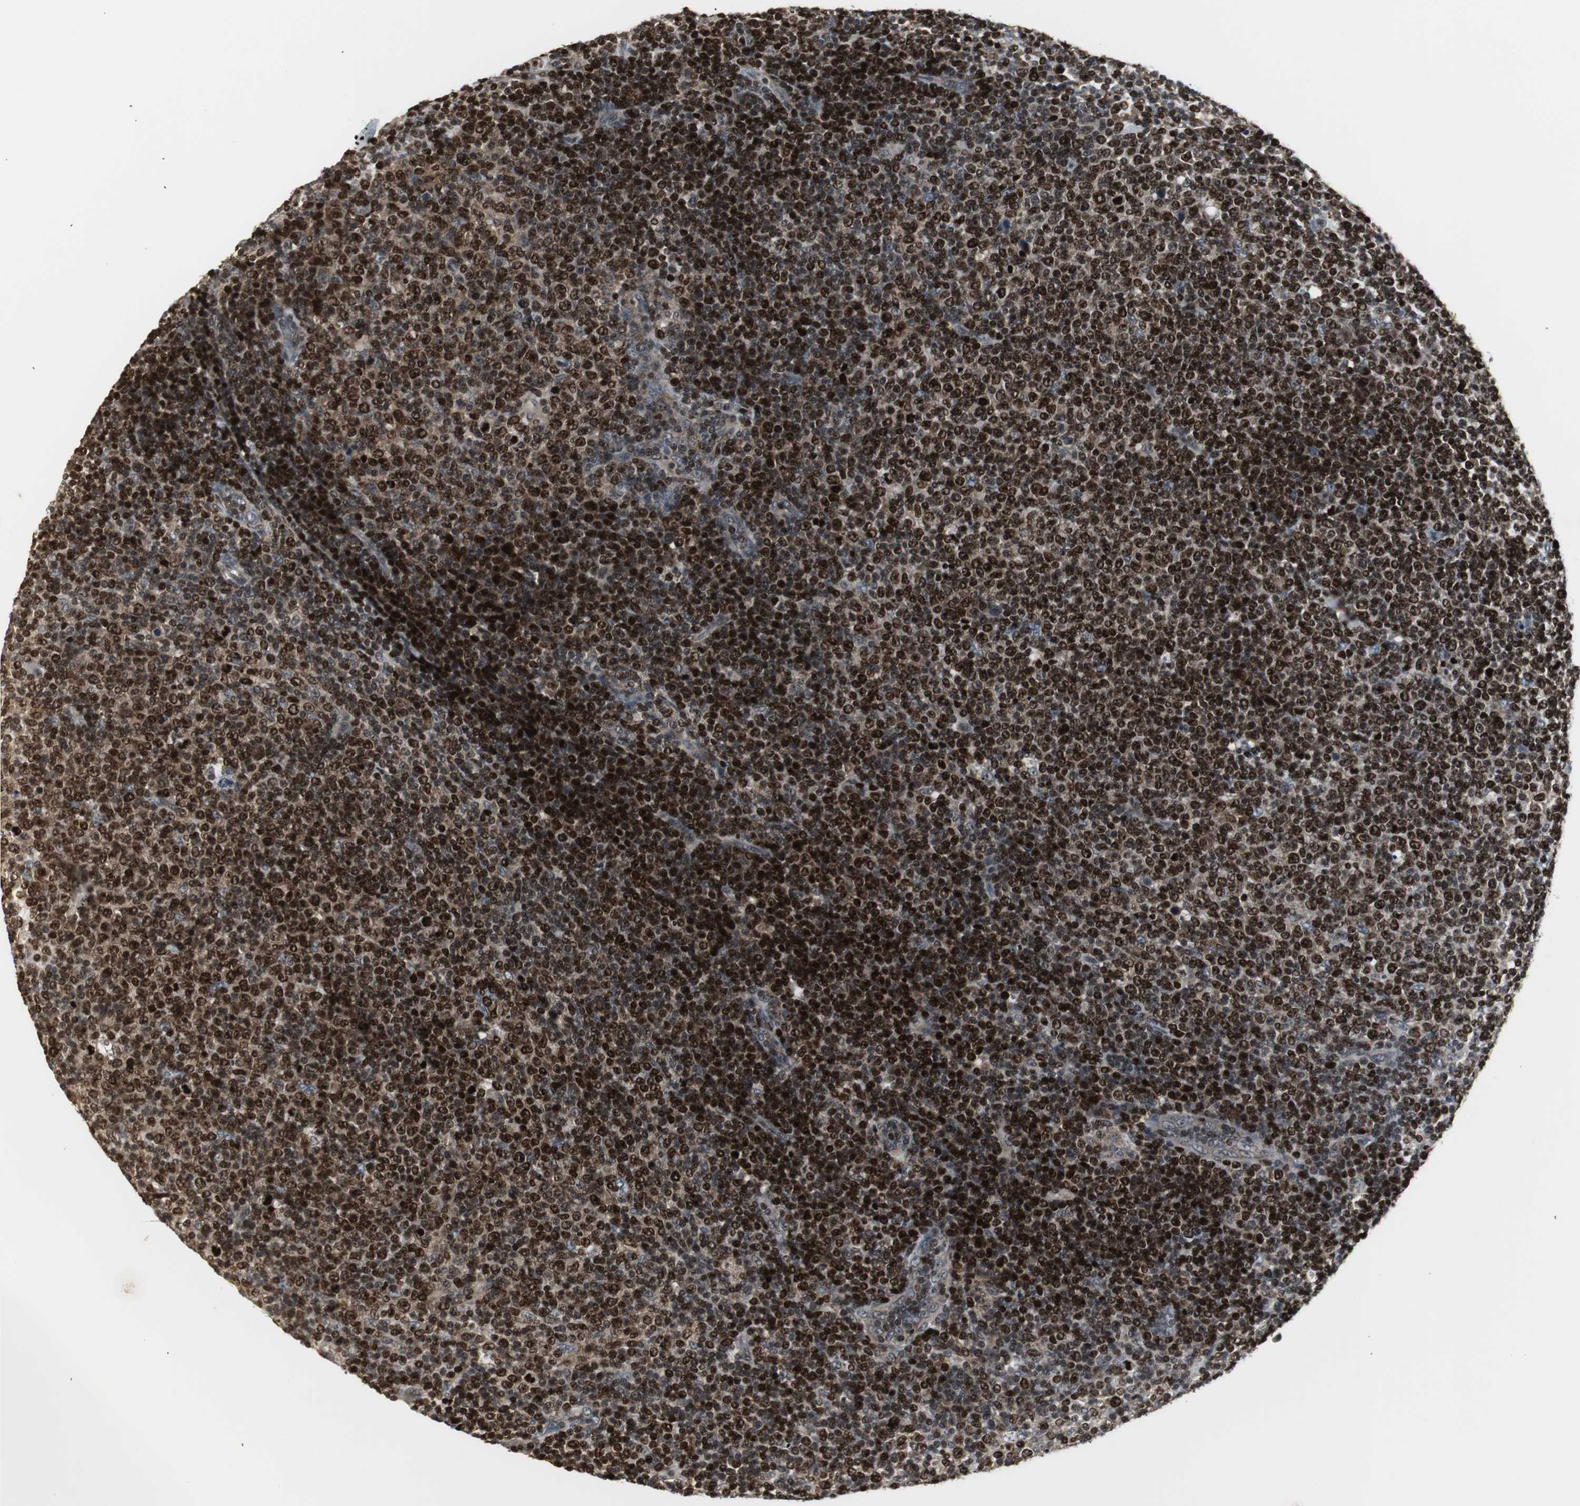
{"staining": {"intensity": "strong", "quantity": ">75%", "location": "cytoplasmic/membranous,nuclear"}, "tissue": "lymphoma", "cell_type": "Tumor cells", "image_type": "cancer", "snomed": [{"axis": "morphology", "description": "Malignant lymphoma, non-Hodgkin's type, Low grade"}, {"axis": "topography", "description": "Lymph node"}], "caption": "This is an image of IHC staining of low-grade malignant lymphoma, non-Hodgkin's type, which shows strong expression in the cytoplasmic/membranous and nuclear of tumor cells.", "gene": "MPG", "patient": {"sex": "male", "age": 70}}